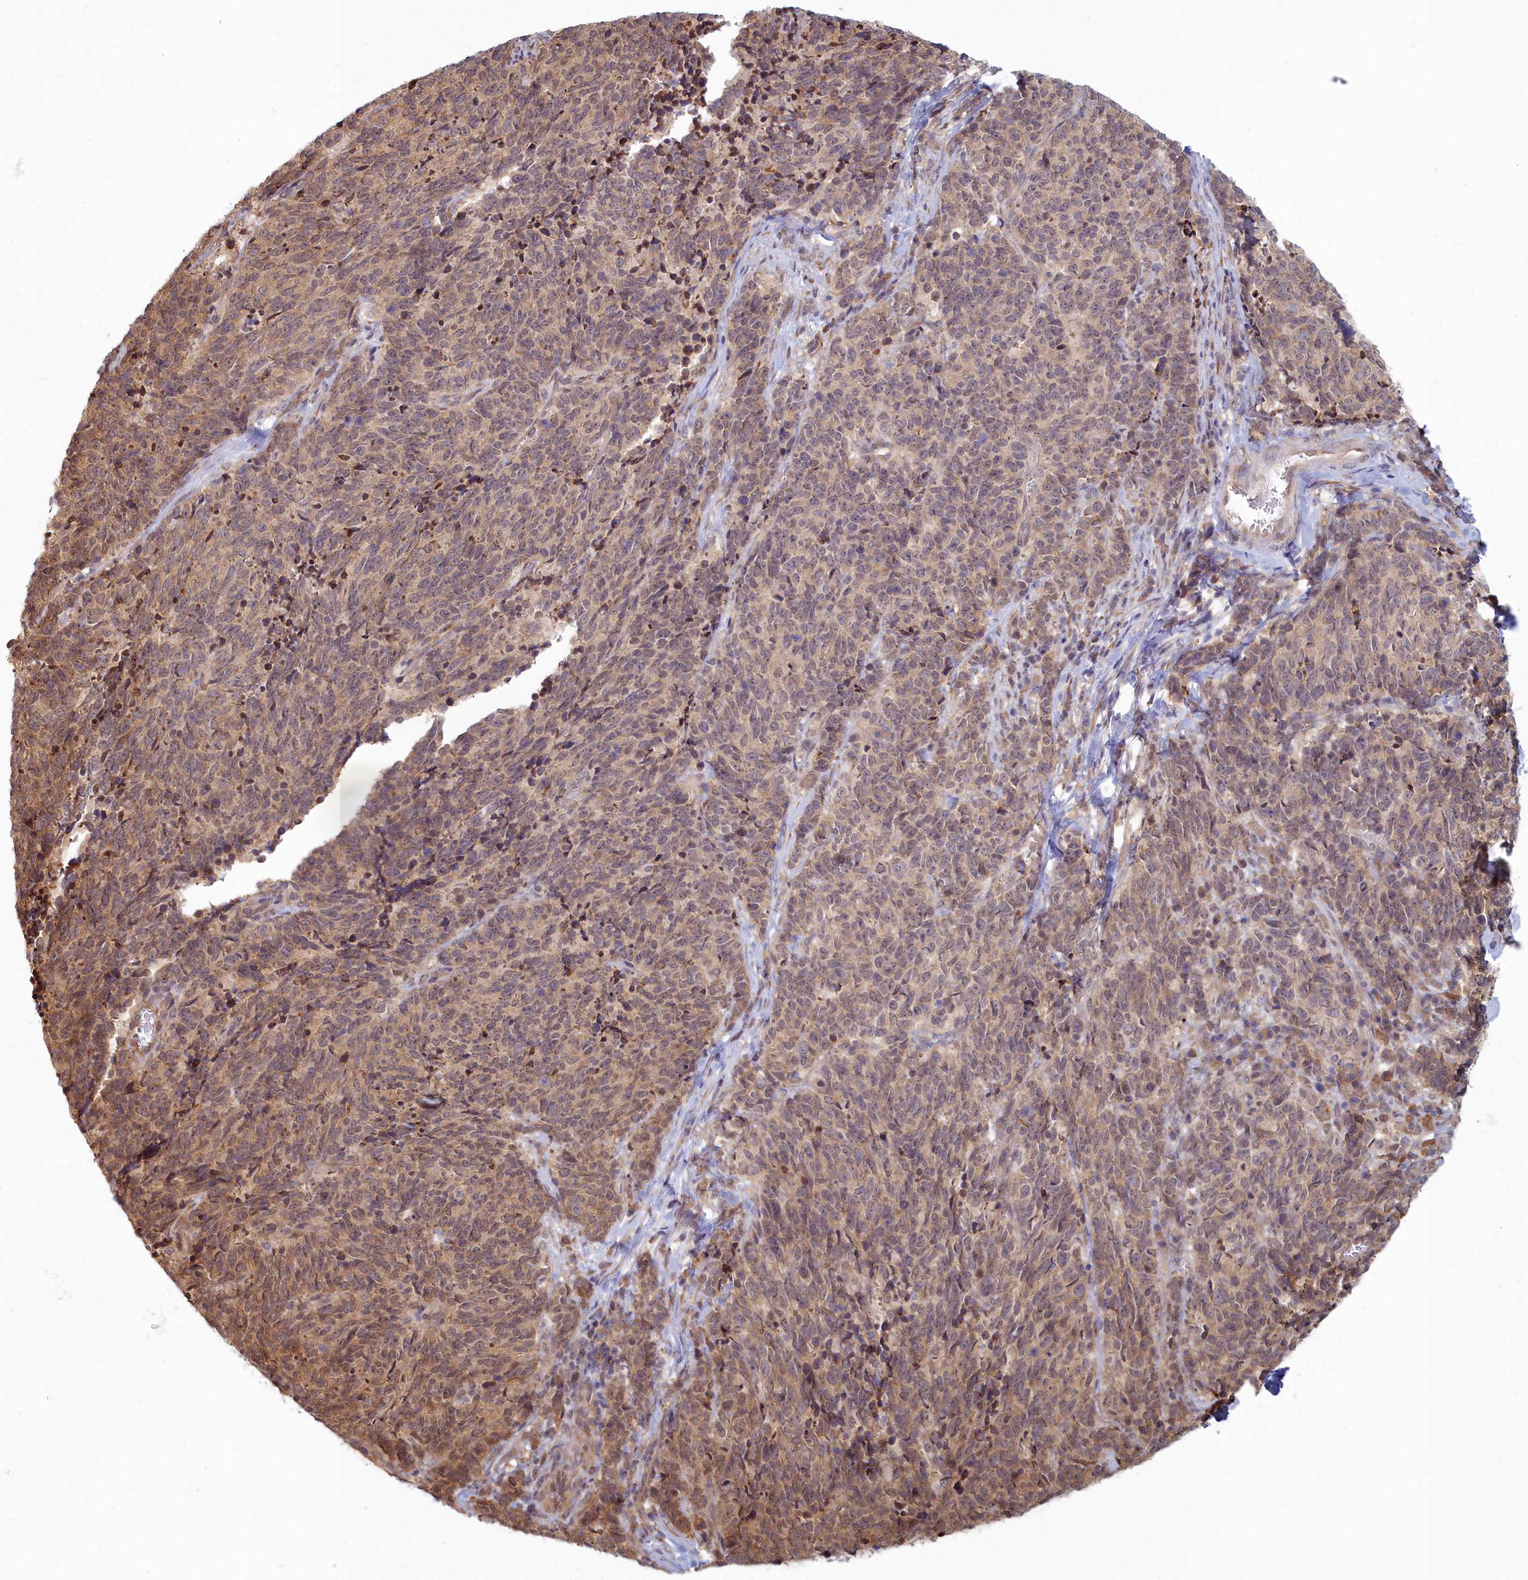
{"staining": {"intensity": "weak", "quantity": "25%-75%", "location": "cytoplasmic/membranous,nuclear"}, "tissue": "cervical cancer", "cell_type": "Tumor cells", "image_type": "cancer", "snomed": [{"axis": "morphology", "description": "Squamous cell carcinoma, NOS"}, {"axis": "topography", "description": "Cervix"}], "caption": "The image exhibits staining of cervical squamous cell carcinoma, revealing weak cytoplasmic/membranous and nuclear protein staining (brown color) within tumor cells.", "gene": "MAK16", "patient": {"sex": "female", "age": 29}}